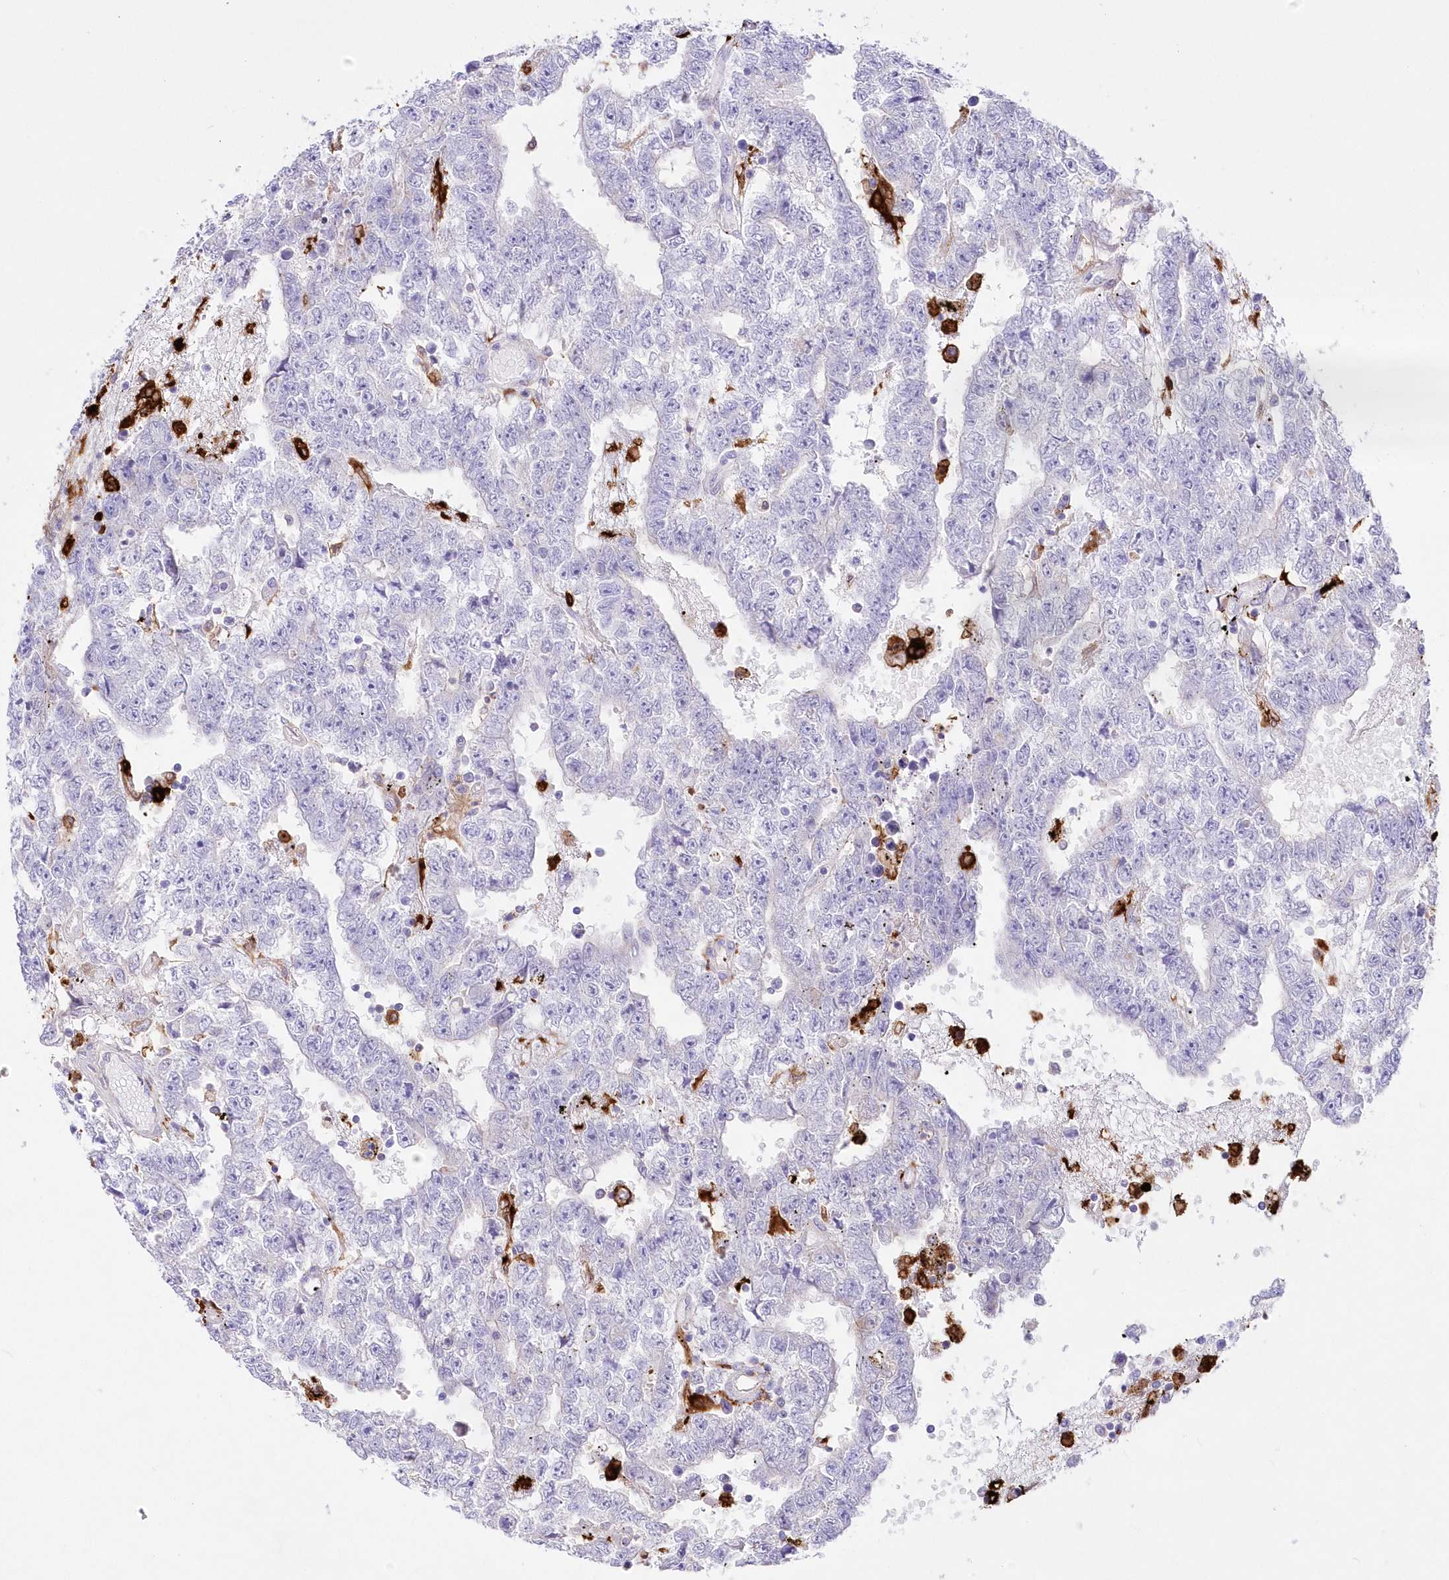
{"staining": {"intensity": "negative", "quantity": "none", "location": "none"}, "tissue": "testis cancer", "cell_type": "Tumor cells", "image_type": "cancer", "snomed": [{"axis": "morphology", "description": "Carcinoma, Embryonal, NOS"}, {"axis": "topography", "description": "Testis"}], "caption": "Photomicrograph shows no protein positivity in tumor cells of embryonal carcinoma (testis) tissue.", "gene": "DNAJC19", "patient": {"sex": "male", "age": 25}}